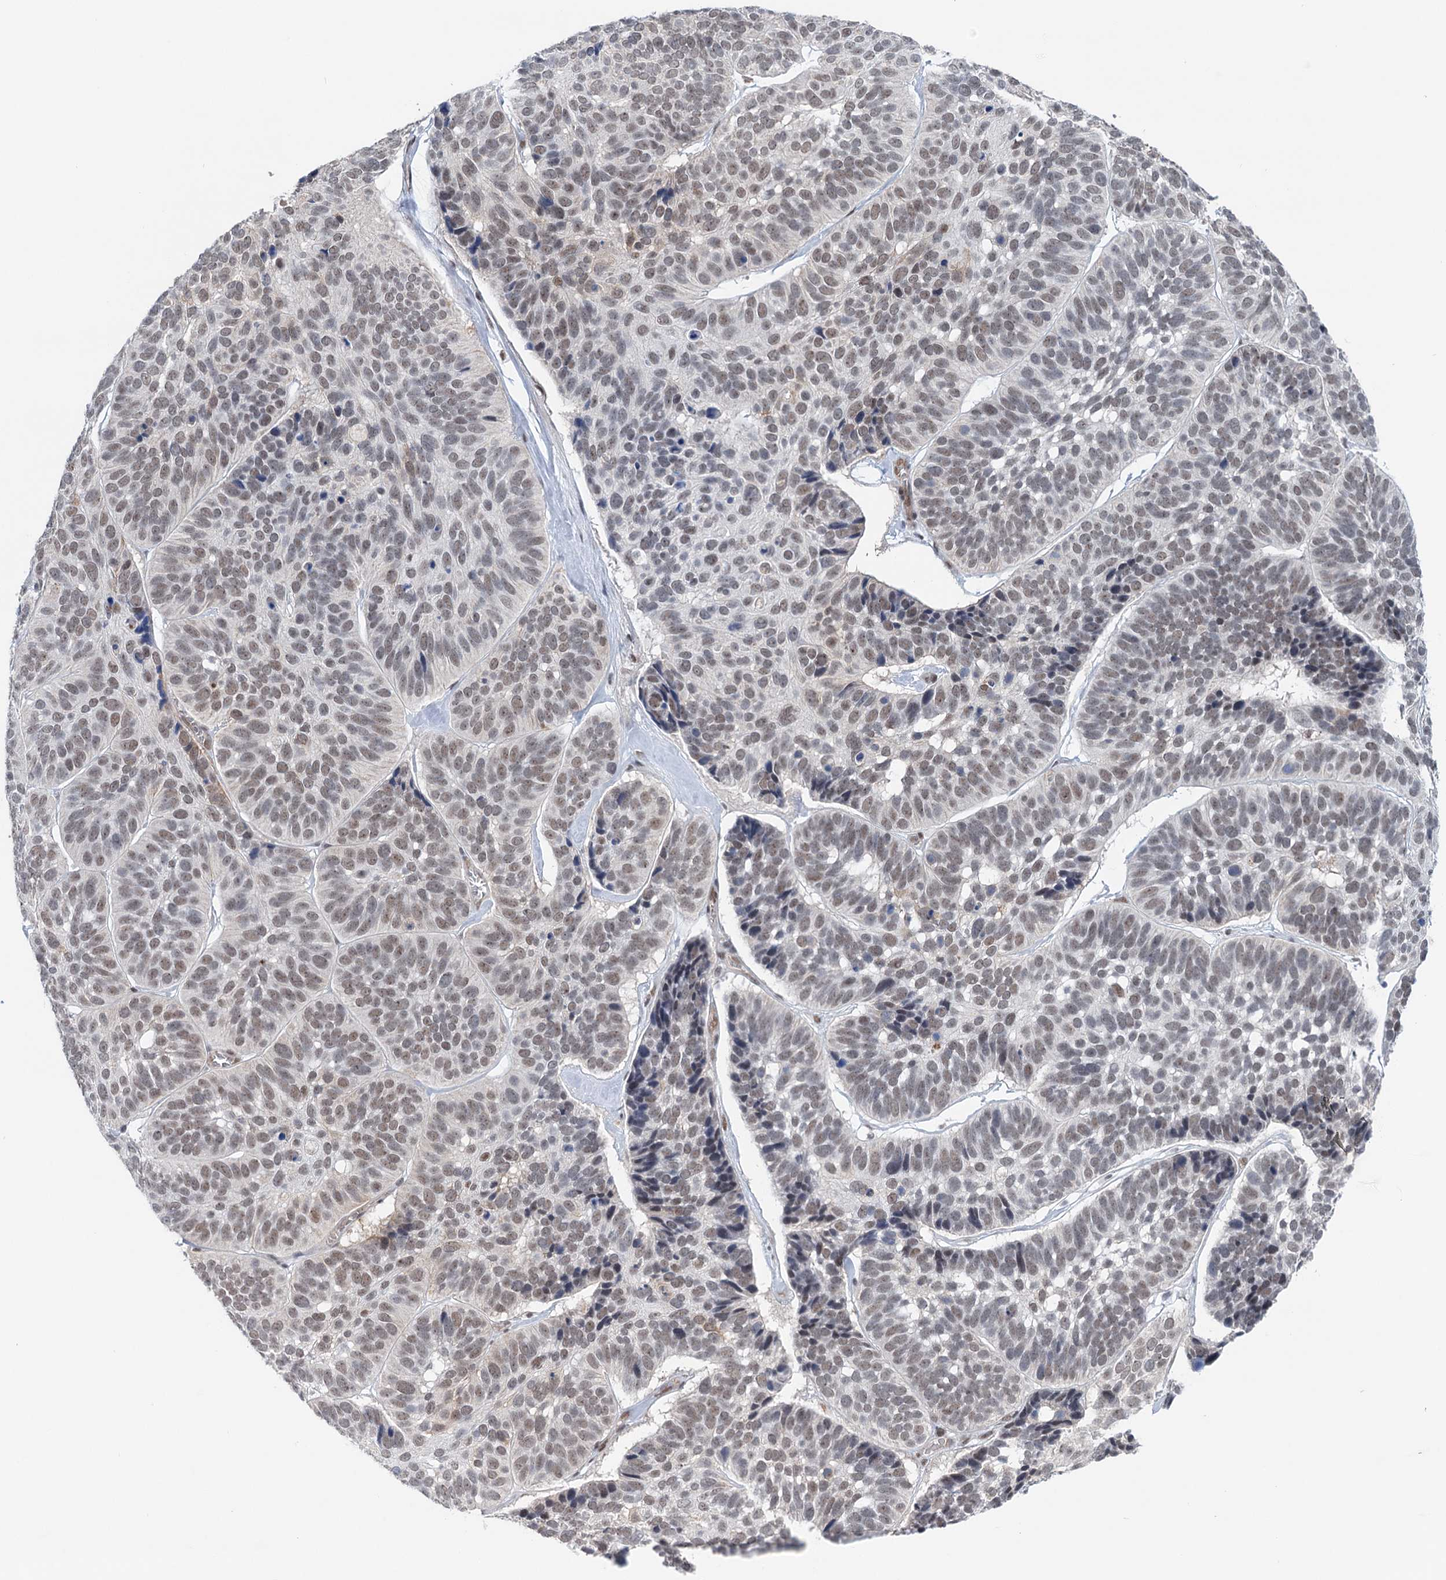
{"staining": {"intensity": "weak", "quantity": ">75%", "location": "nuclear"}, "tissue": "skin cancer", "cell_type": "Tumor cells", "image_type": "cancer", "snomed": [{"axis": "morphology", "description": "Basal cell carcinoma"}, {"axis": "topography", "description": "Skin"}], "caption": "Immunohistochemical staining of skin cancer (basal cell carcinoma) shows low levels of weak nuclear protein positivity in about >75% of tumor cells. Immunohistochemistry stains the protein in brown and the nuclei are stained blue.", "gene": "FAM53A", "patient": {"sex": "male", "age": 62}}